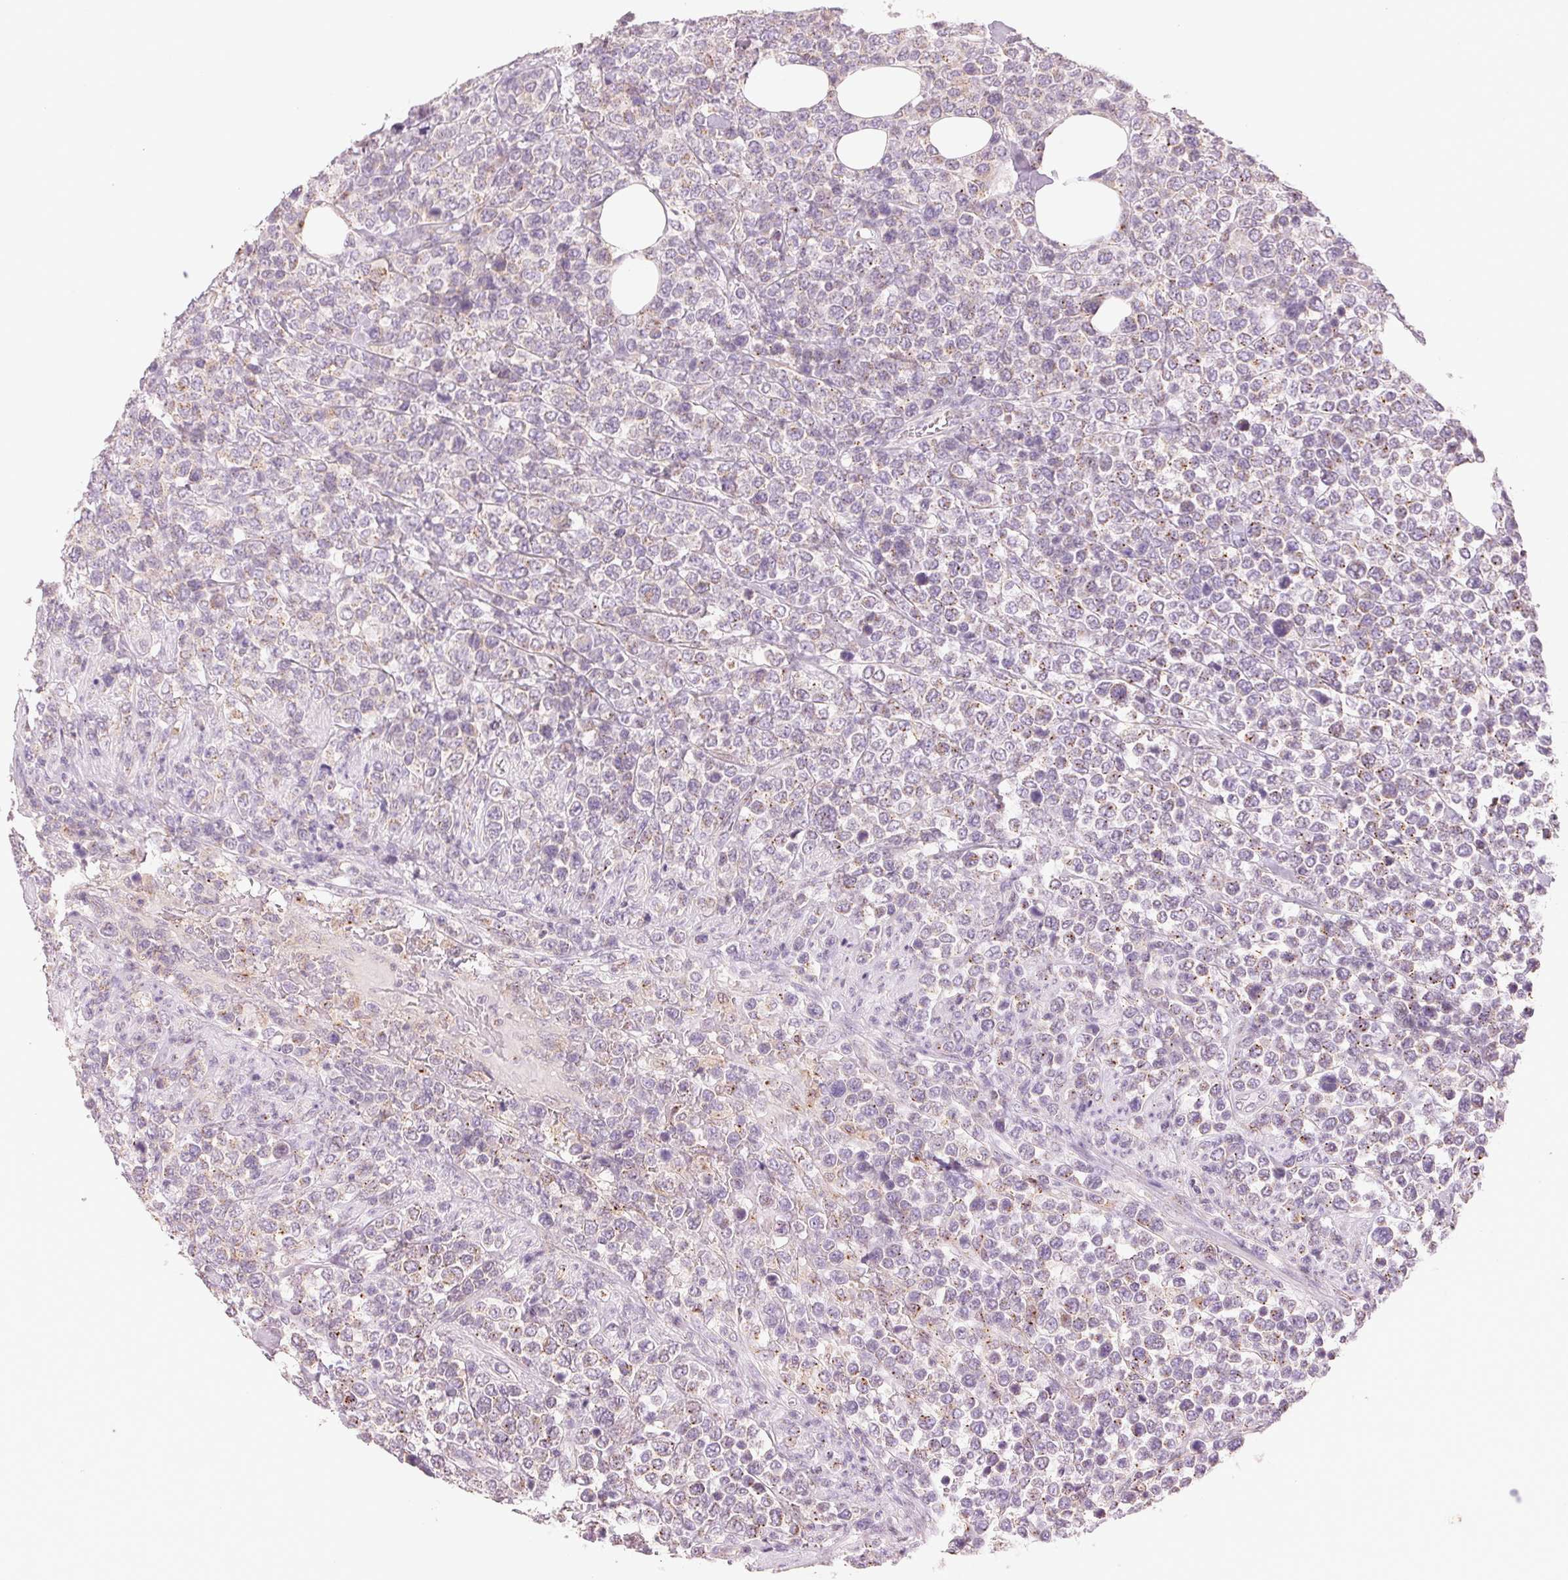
{"staining": {"intensity": "negative", "quantity": "none", "location": "none"}, "tissue": "lymphoma", "cell_type": "Tumor cells", "image_type": "cancer", "snomed": [{"axis": "morphology", "description": "Malignant lymphoma, non-Hodgkin's type, High grade"}, {"axis": "topography", "description": "Soft tissue"}], "caption": "Immunohistochemistry micrograph of neoplastic tissue: human high-grade malignant lymphoma, non-Hodgkin's type stained with DAB displays no significant protein positivity in tumor cells.", "gene": "HOXB13", "patient": {"sex": "female", "age": 56}}